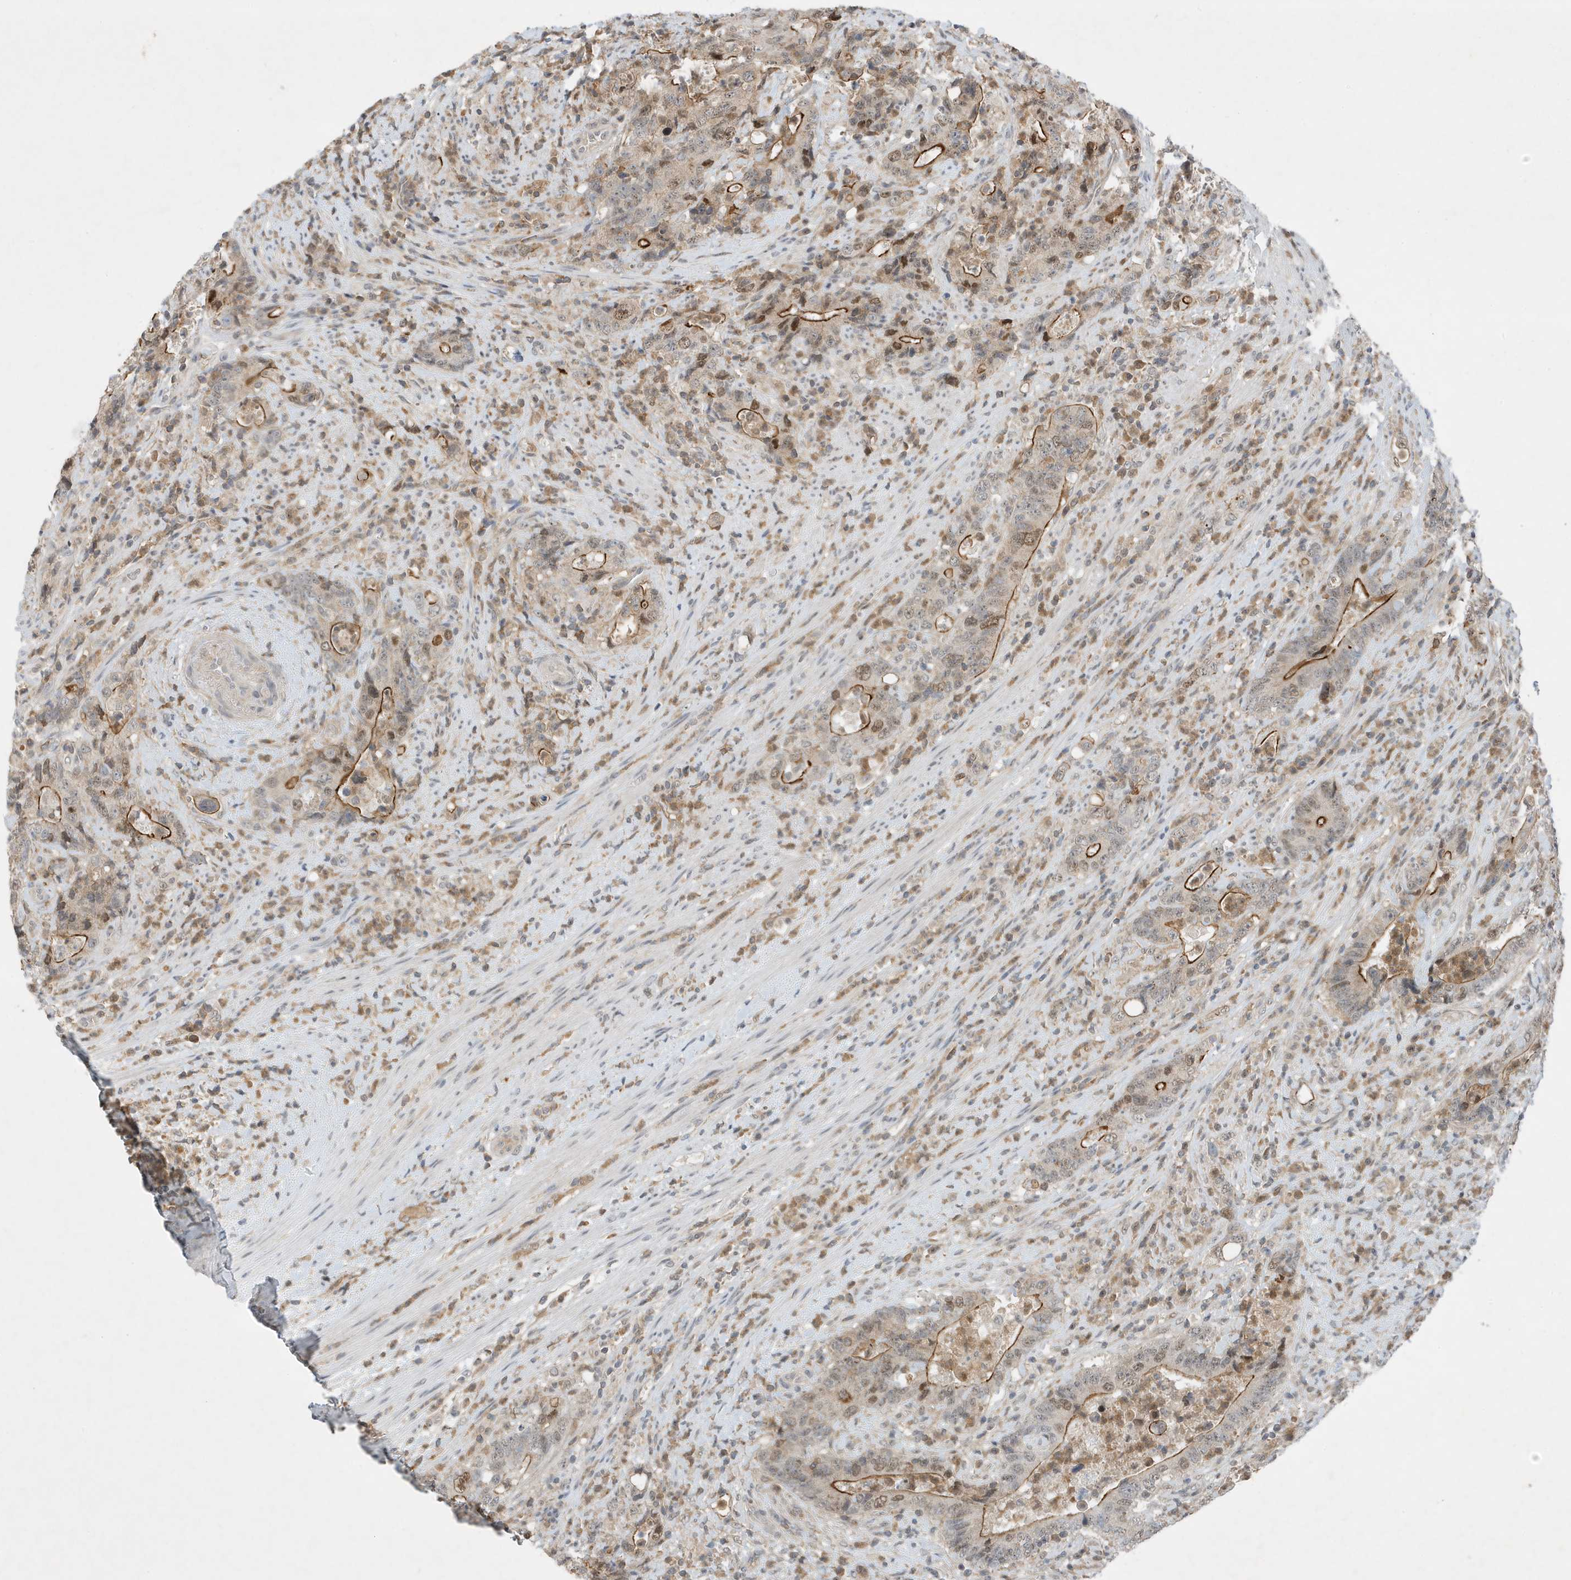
{"staining": {"intensity": "moderate", "quantity": "25%-75%", "location": "cytoplasmic/membranous,nuclear"}, "tissue": "colorectal cancer", "cell_type": "Tumor cells", "image_type": "cancer", "snomed": [{"axis": "morphology", "description": "Adenocarcinoma, NOS"}, {"axis": "topography", "description": "Colon"}], "caption": "Colorectal cancer tissue shows moderate cytoplasmic/membranous and nuclear staining in about 25%-75% of tumor cells (DAB IHC with brightfield microscopy, high magnification).", "gene": "MAST3", "patient": {"sex": "female", "age": 75}}